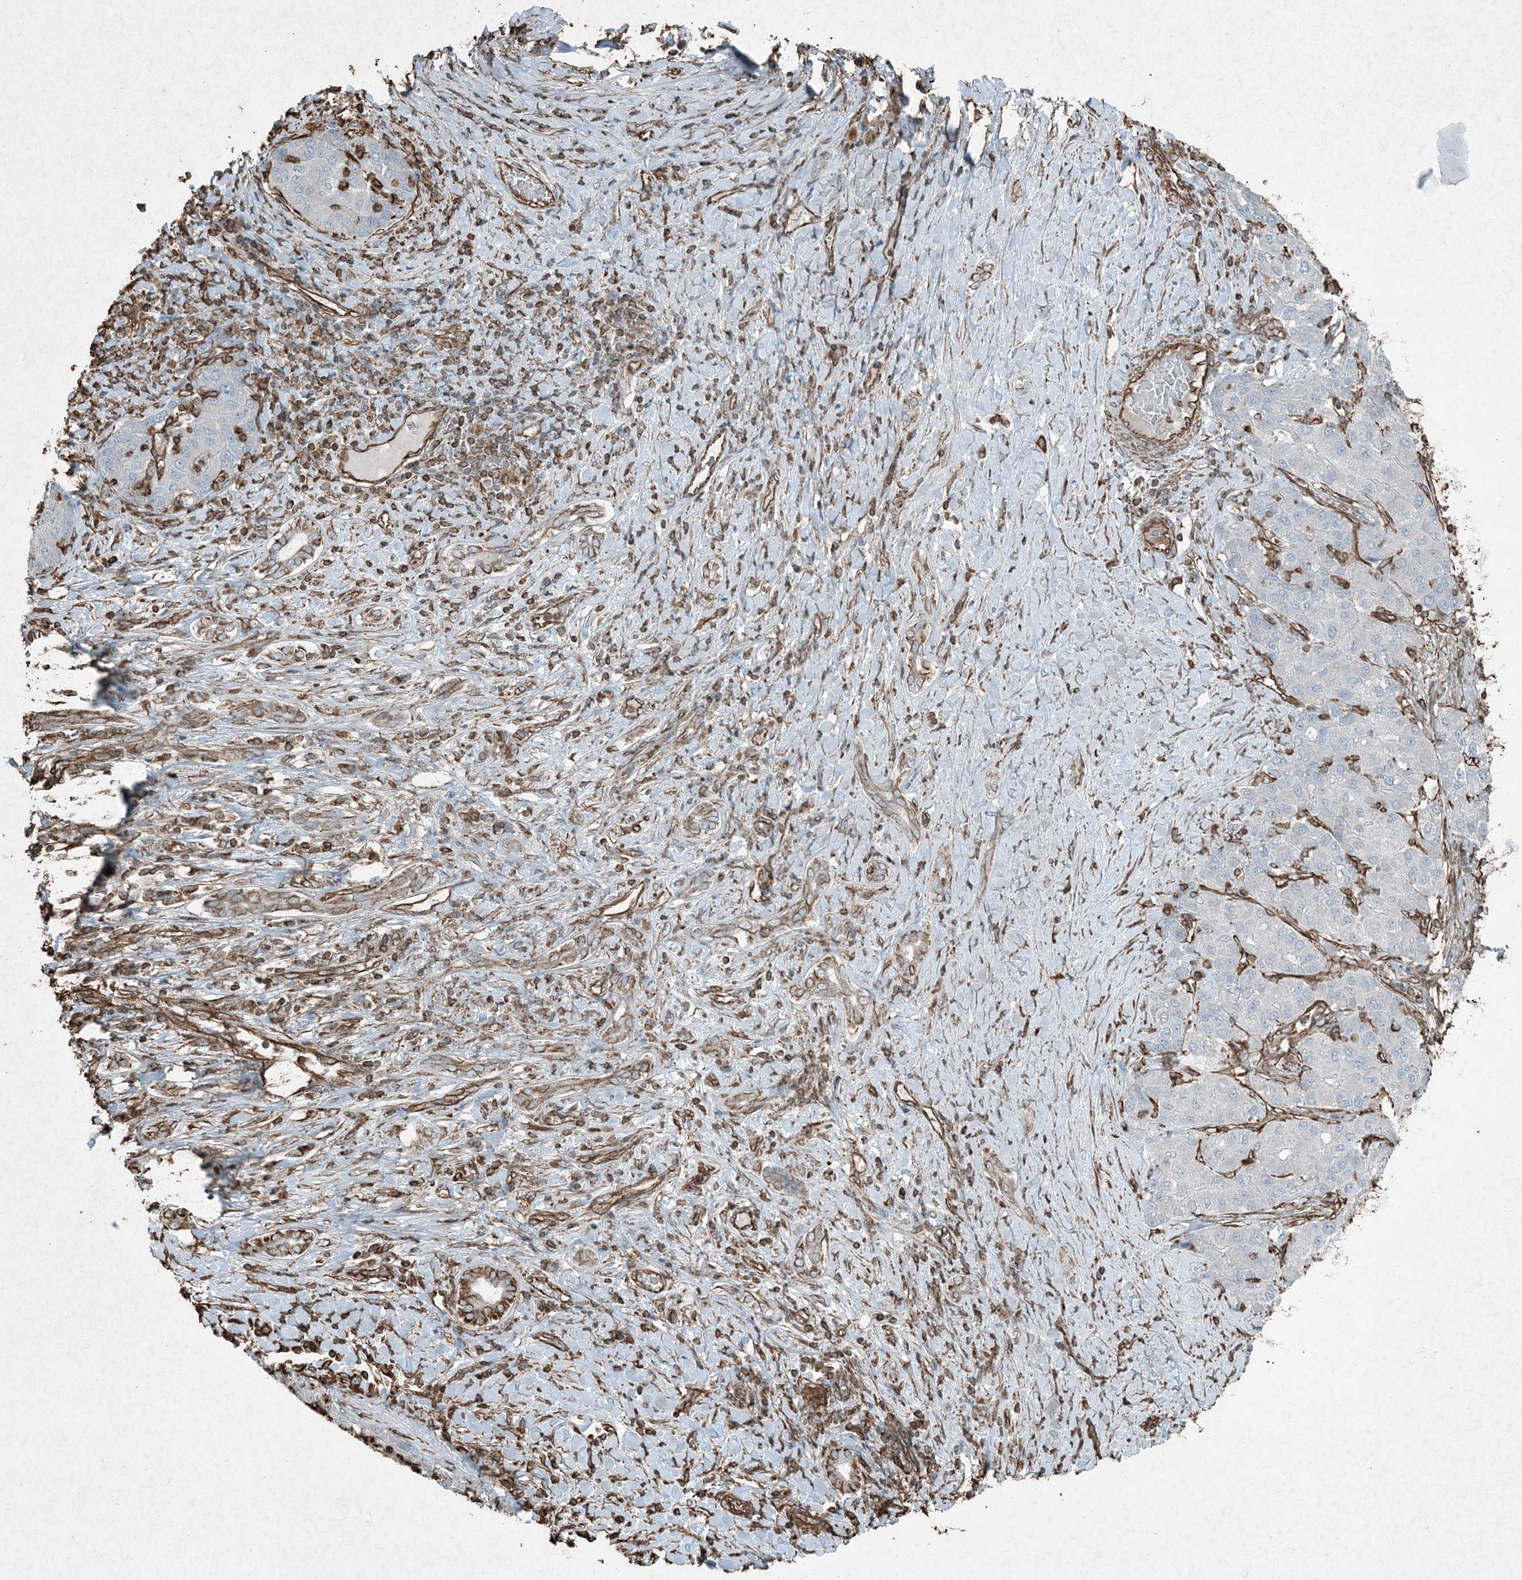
{"staining": {"intensity": "negative", "quantity": "none", "location": "none"}, "tissue": "liver cancer", "cell_type": "Tumor cells", "image_type": "cancer", "snomed": [{"axis": "morphology", "description": "Carcinoma, Hepatocellular, NOS"}, {"axis": "topography", "description": "Liver"}], "caption": "Immunohistochemical staining of human hepatocellular carcinoma (liver) reveals no significant positivity in tumor cells.", "gene": "RYK", "patient": {"sex": "male", "age": 65}}